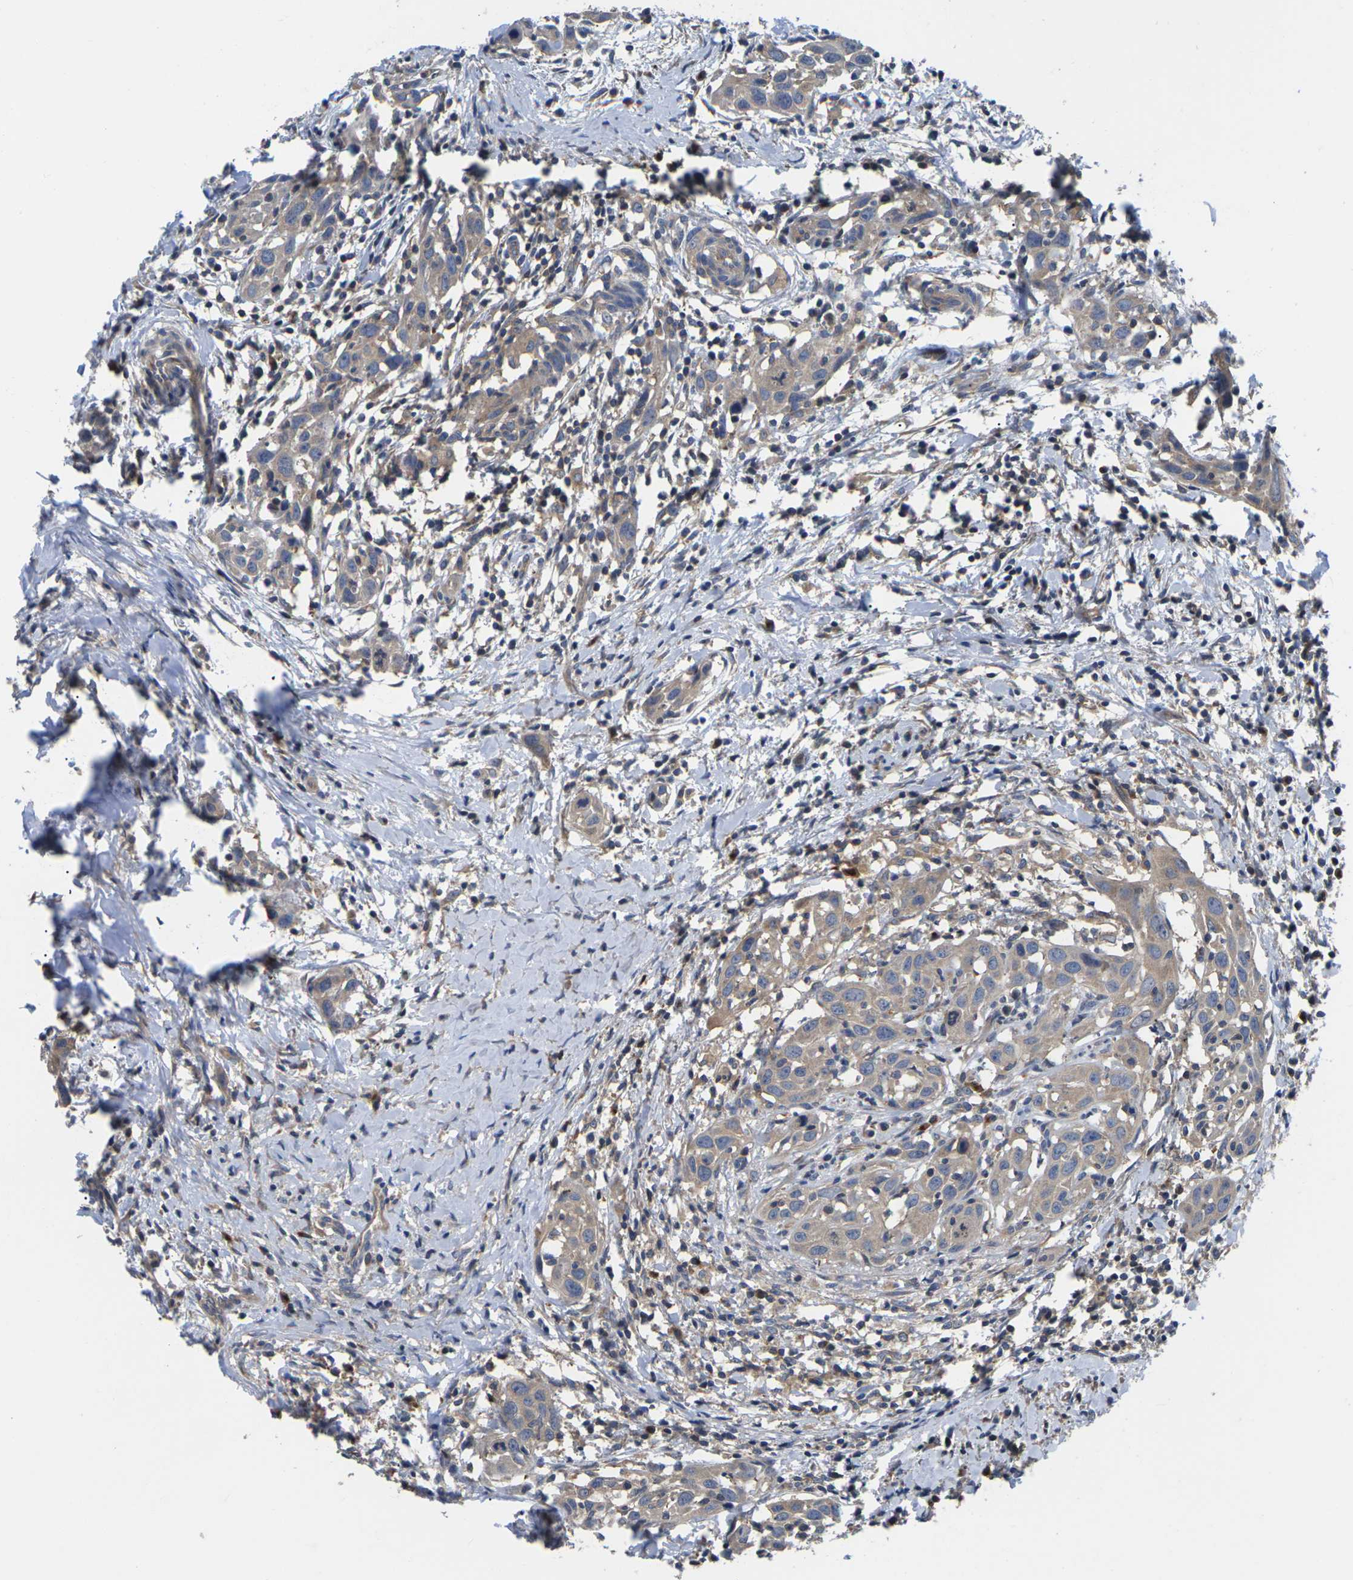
{"staining": {"intensity": "weak", "quantity": ">75%", "location": "cytoplasmic/membranous"}, "tissue": "head and neck cancer", "cell_type": "Tumor cells", "image_type": "cancer", "snomed": [{"axis": "morphology", "description": "Squamous cell carcinoma, NOS"}, {"axis": "topography", "description": "Oral tissue"}, {"axis": "topography", "description": "Head-Neck"}], "caption": "The immunohistochemical stain shows weak cytoplasmic/membranous staining in tumor cells of head and neck cancer (squamous cell carcinoma) tissue.", "gene": "TMCC2", "patient": {"sex": "female", "age": 50}}